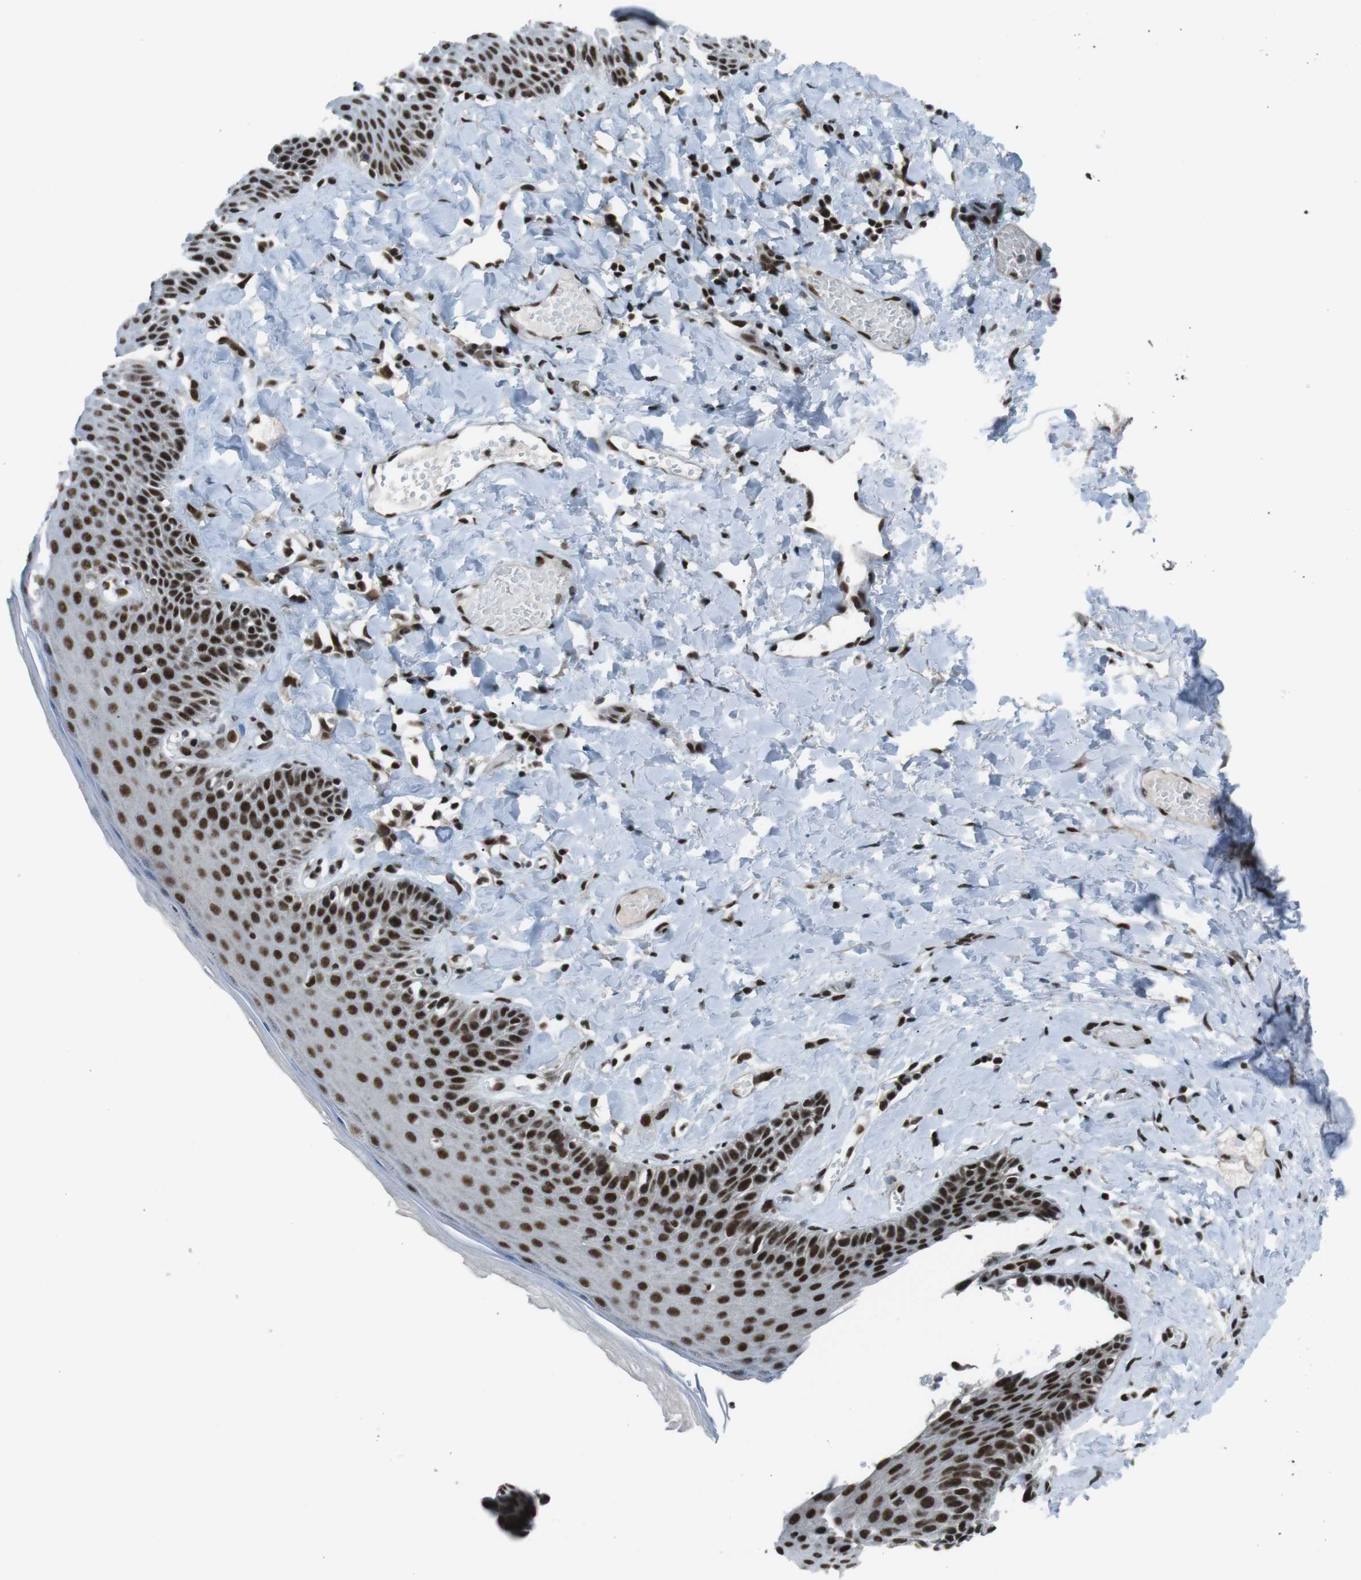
{"staining": {"intensity": "strong", "quantity": ">75%", "location": "nuclear"}, "tissue": "skin", "cell_type": "Epidermal cells", "image_type": "normal", "snomed": [{"axis": "morphology", "description": "Normal tissue, NOS"}, {"axis": "topography", "description": "Anal"}], "caption": "Skin stained with immunohistochemistry (IHC) exhibits strong nuclear positivity in approximately >75% of epidermal cells. (DAB IHC with brightfield microscopy, high magnification).", "gene": "TAF1", "patient": {"sex": "male", "age": 69}}